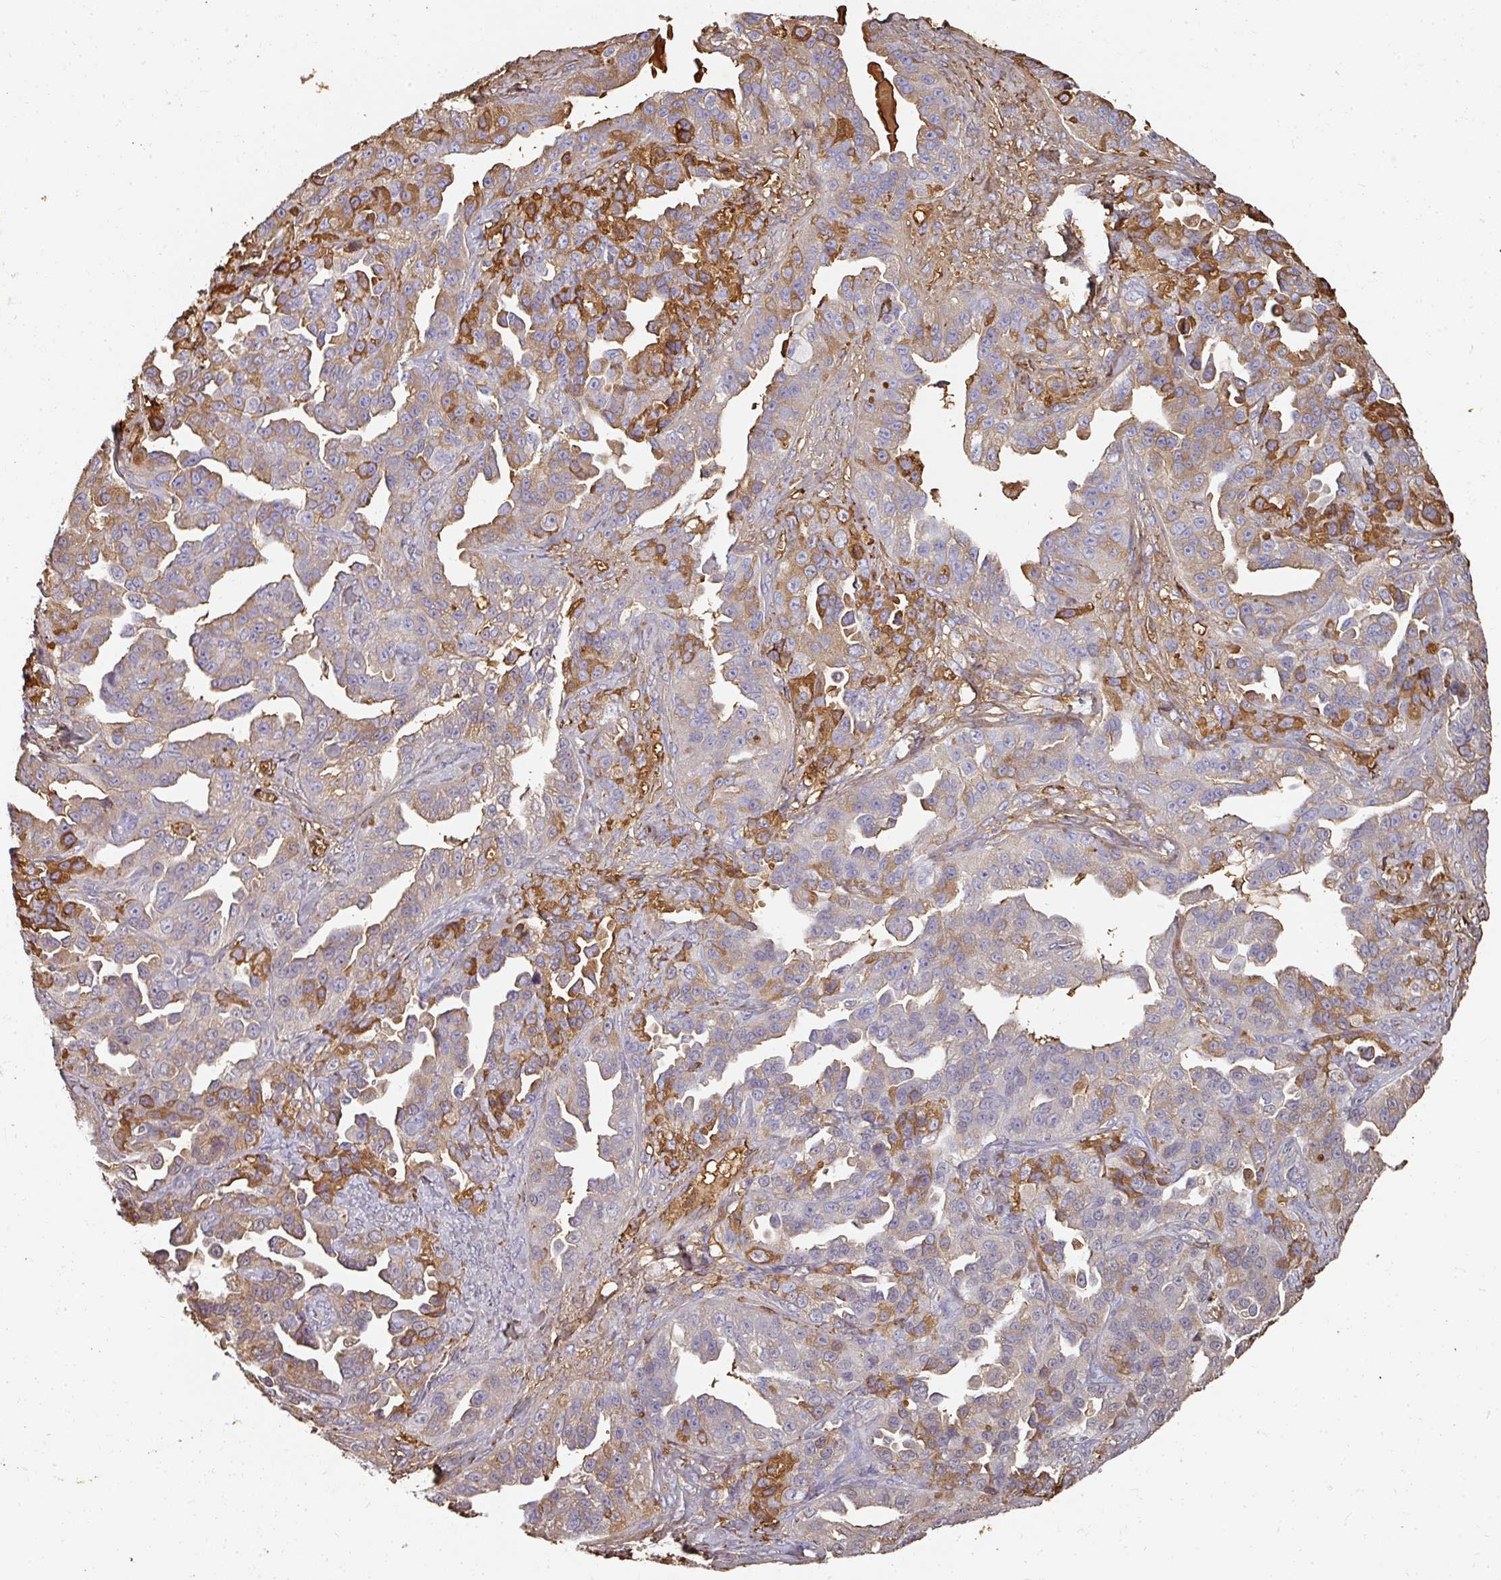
{"staining": {"intensity": "moderate", "quantity": "<25%", "location": "cytoplasmic/membranous"}, "tissue": "ovarian cancer", "cell_type": "Tumor cells", "image_type": "cancer", "snomed": [{"axis": "morphology", "description": "Cystadenocarcinoma, serous, NOS"}, {"axis": "topography", "description": "Ovary"}], "caption": "Human ovarian serous cystadenocarcinoma stained for a protein (brown) shows moderate cytoplasmic/membranous positive expression in about <25% of tumor cells.", "gene": "ALB", "patient": {"sex": "female", "age": 75}}